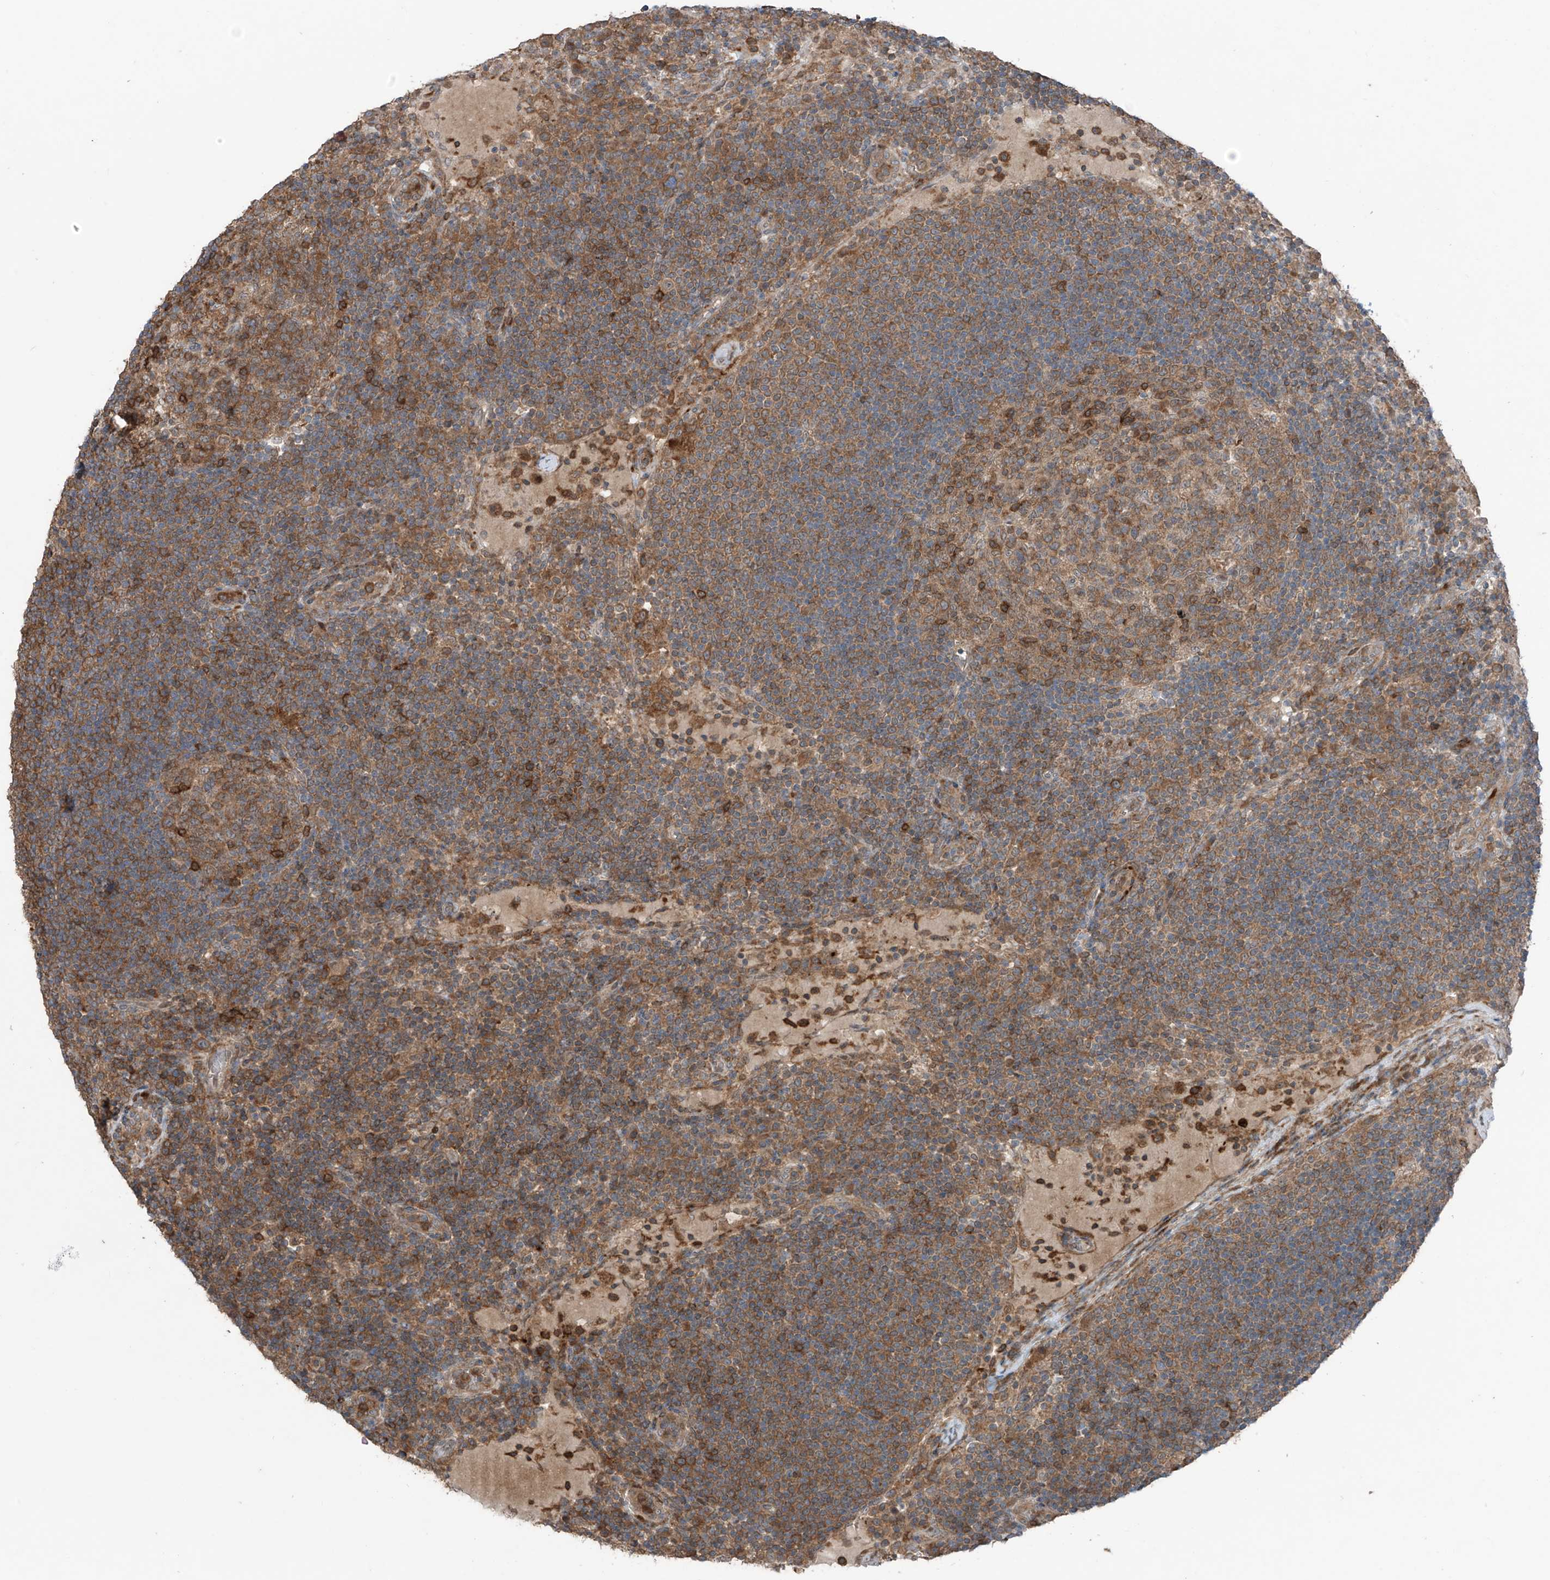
{"staining": {"intensity": "moderate", "quantity": ">75%", "location": "cytoplasmic/membranous"}, "tissue": "lymph node", "cell_type": "Germinal center cells", "image_type": "normal", "snomed": [{"axis": "morphology", "description": "Normal tissue, NOS"}, {"axis": "topography", "description": "Lymph node"}], "caption": "Protein staining demonstrates moderate cytoplasmic/membranous expression in about >75% of germinal center cells in normal lymph node.", "gene": "SAMD3", "patient": {"sex": "female", "age": 53}}